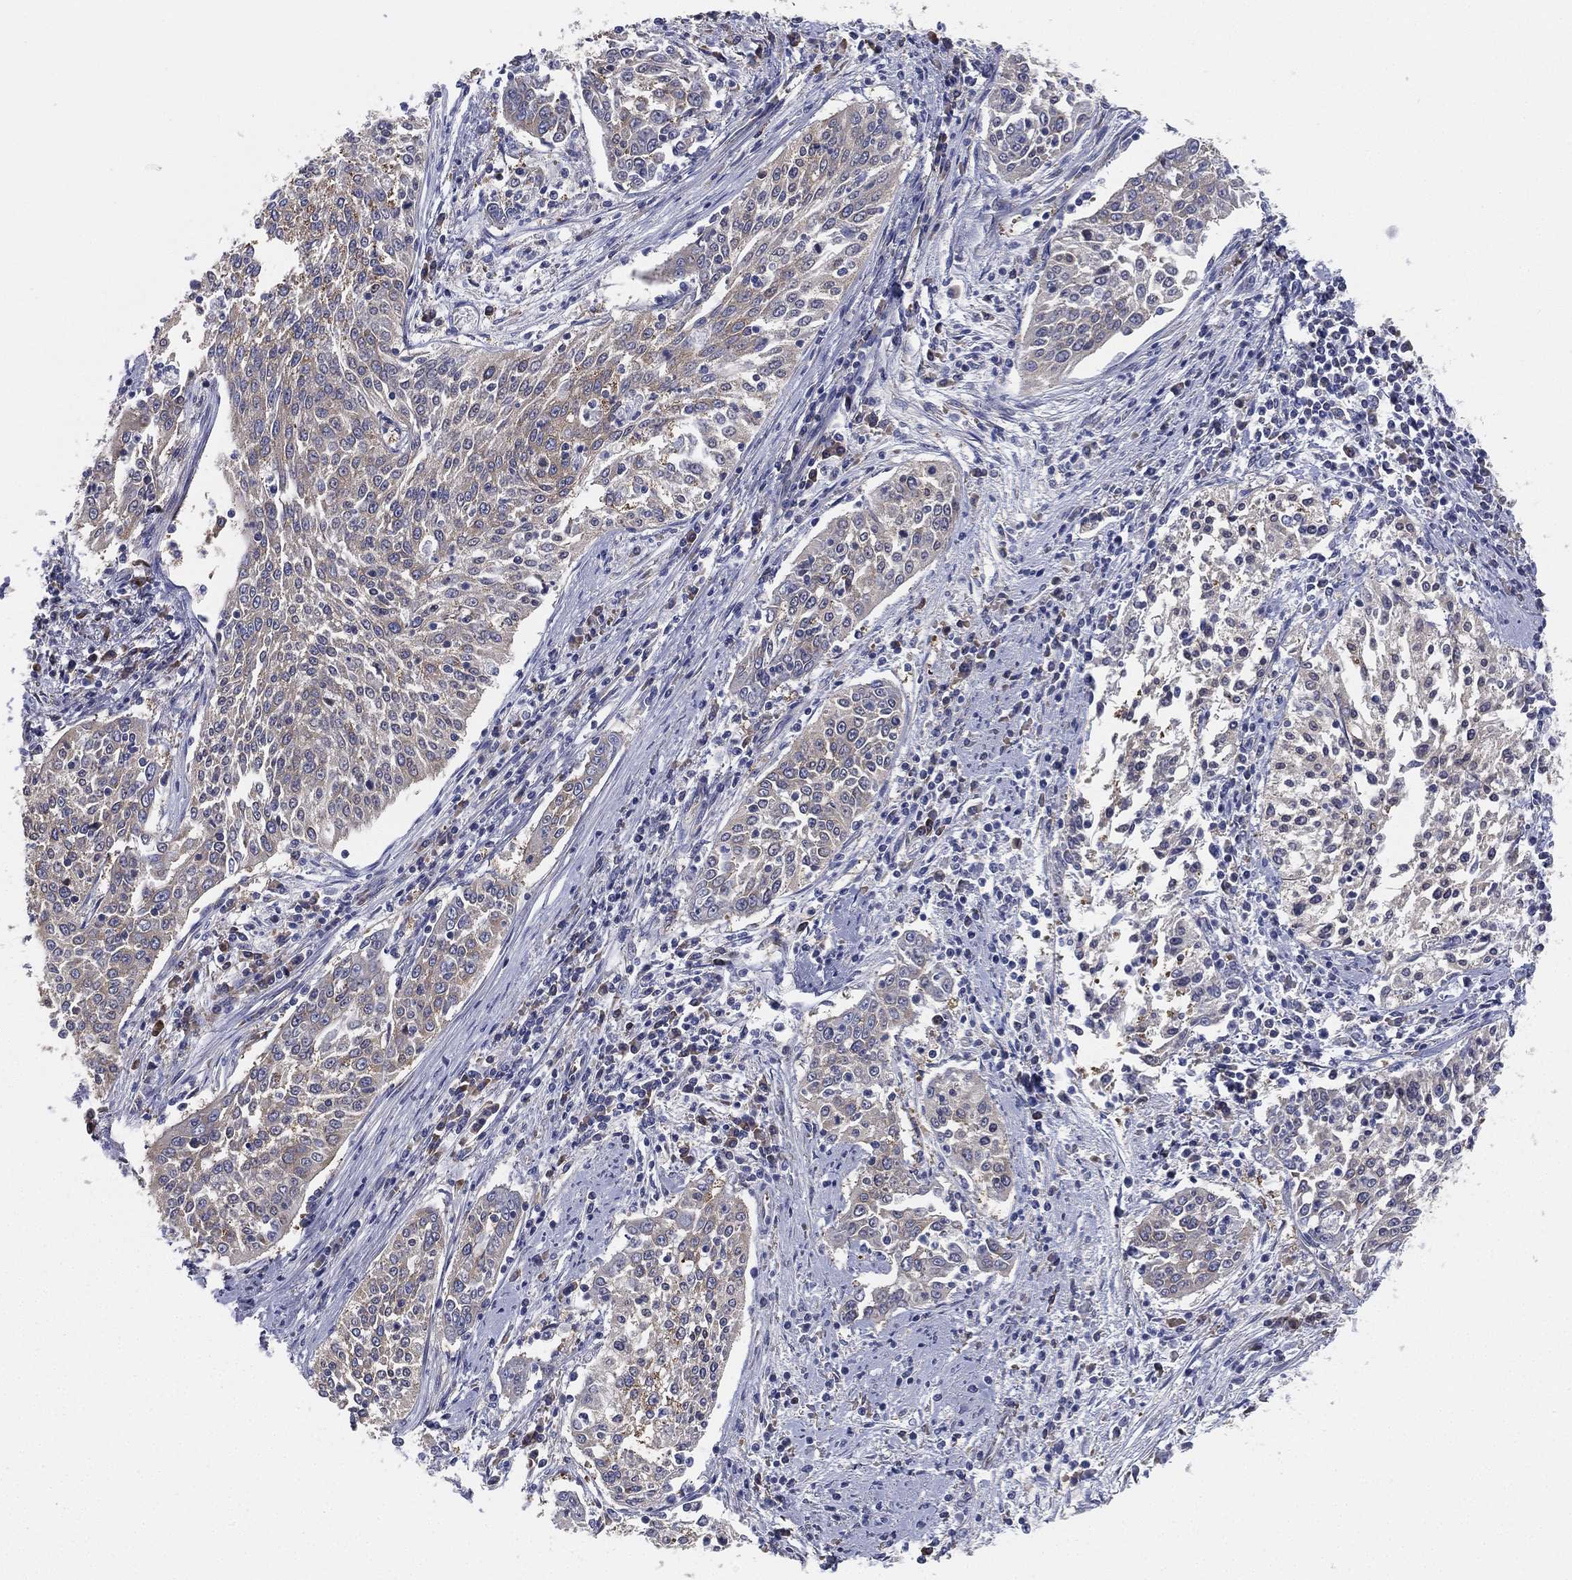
{"staining": {"intensity": "weak", "quantity": "25%-75%", "location": "cytoplasmic/membranous"}, "tissue": "cervical cancer", "cell_type": "Tumor cells", "image_type": "cancer", "snomed": [{"axis": "morphology", "description": "Squamous cell carcinoma, NOS"}, {"axis": "topography", "description": "Cervix"}], "caption": "Cervical cancer (squamous cell carcinoma) stained for a protein (brown) reveals weak cytoplasmic/membranous positive staining in approximately 25%-75% of tumor cells.", "gene": "FARSA", "patient": {"sex": "female", "age": 41}}